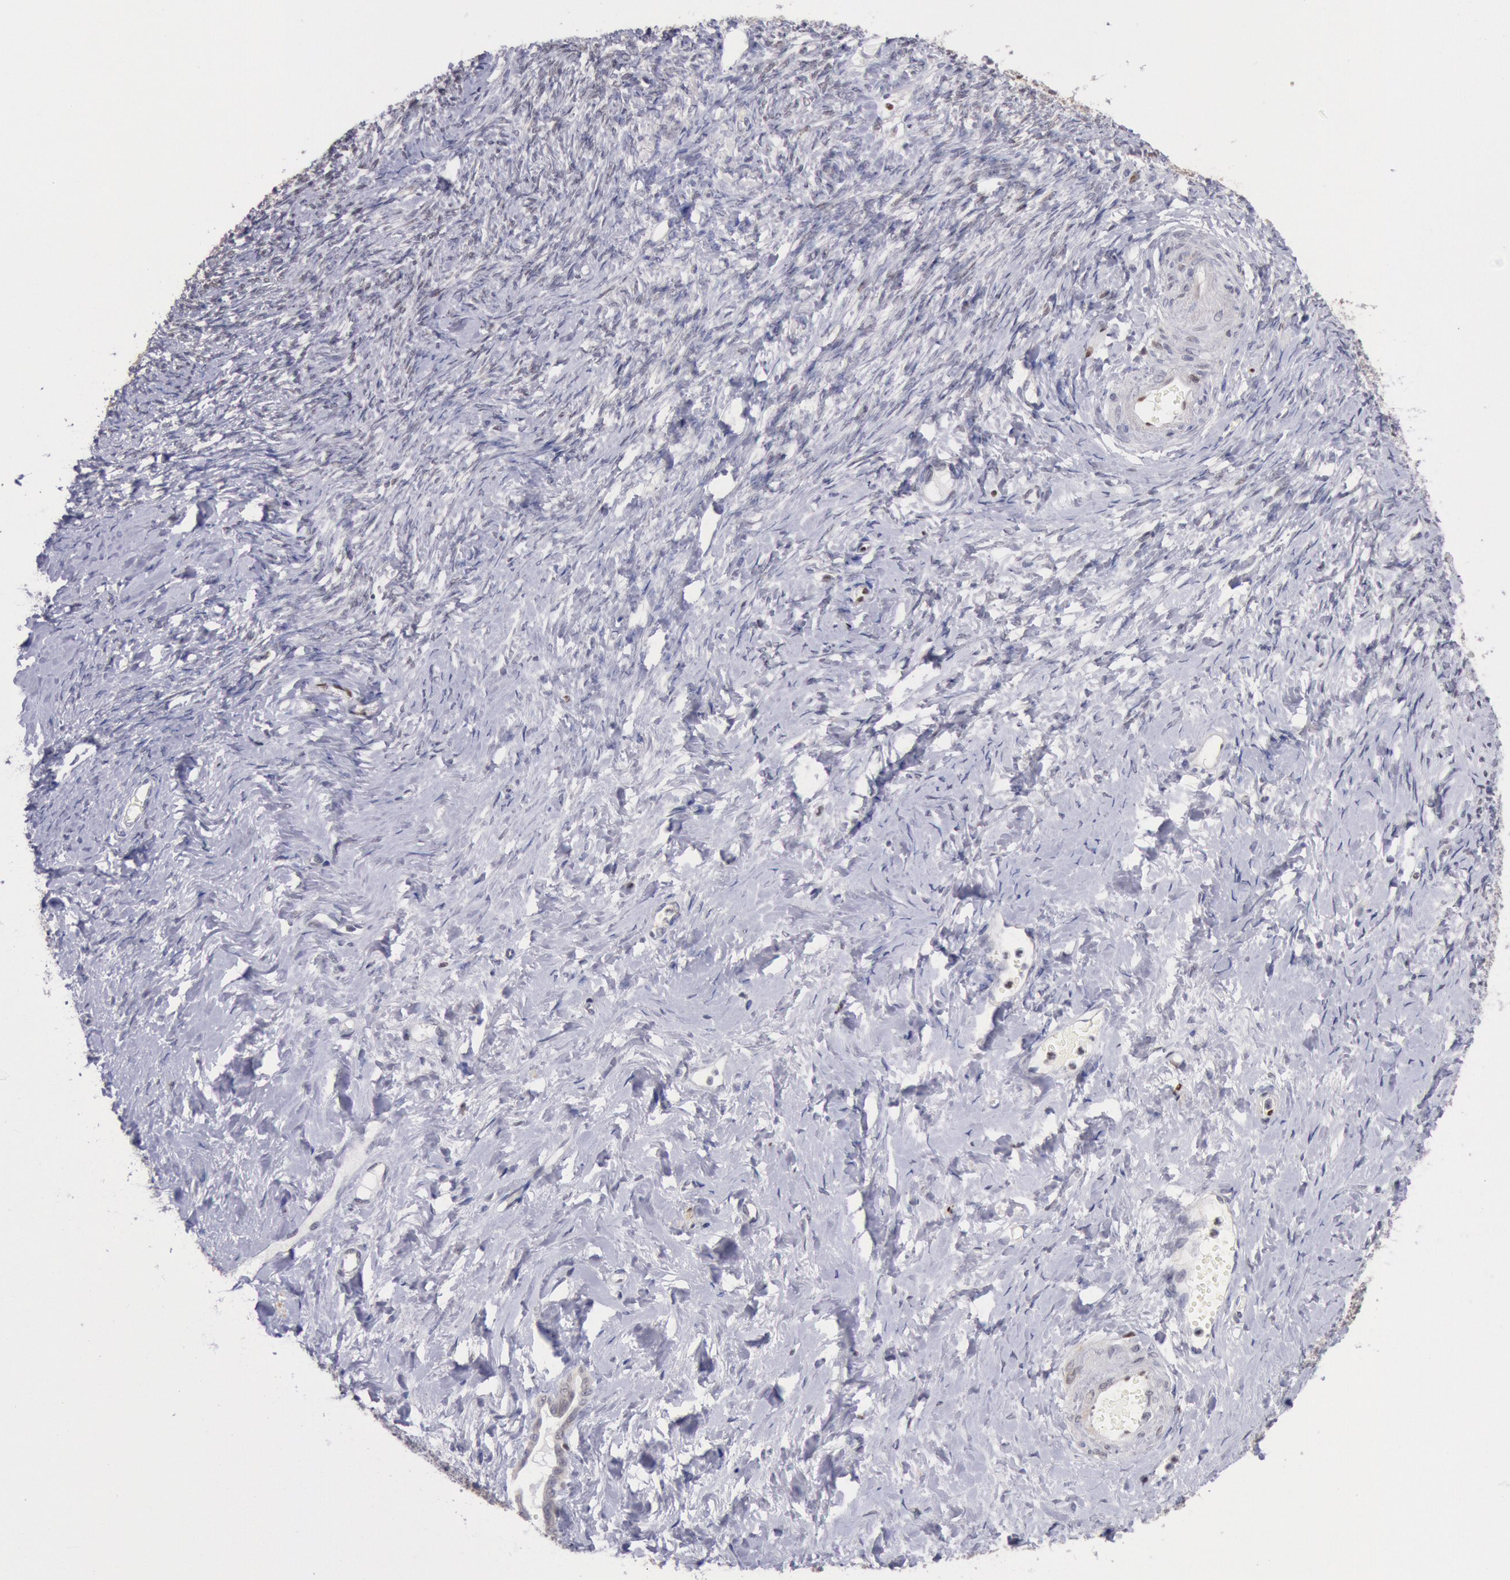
{"staining": {"intensity": "negative", "quantity": "none", "location": "none"}, "tissue": "ovarian cancer", "cell_type": "Tumor cells", "image_type": "cancer", "snomed": [{"axis": "morphology", "description": "Normal tissue, NOS"}, {"axis": "morphology", "description": "Cystadenocarcinoma, serous, NOS"}, {"axis": "topography", "description": "Ovary"}], "caption": "IHC of ovarian cancer (serous cystadenocarcinoma) shows no expression in tumor cells.", "gene": "RPS6KA5", "patient": {"sex": "female", "age": 62}}